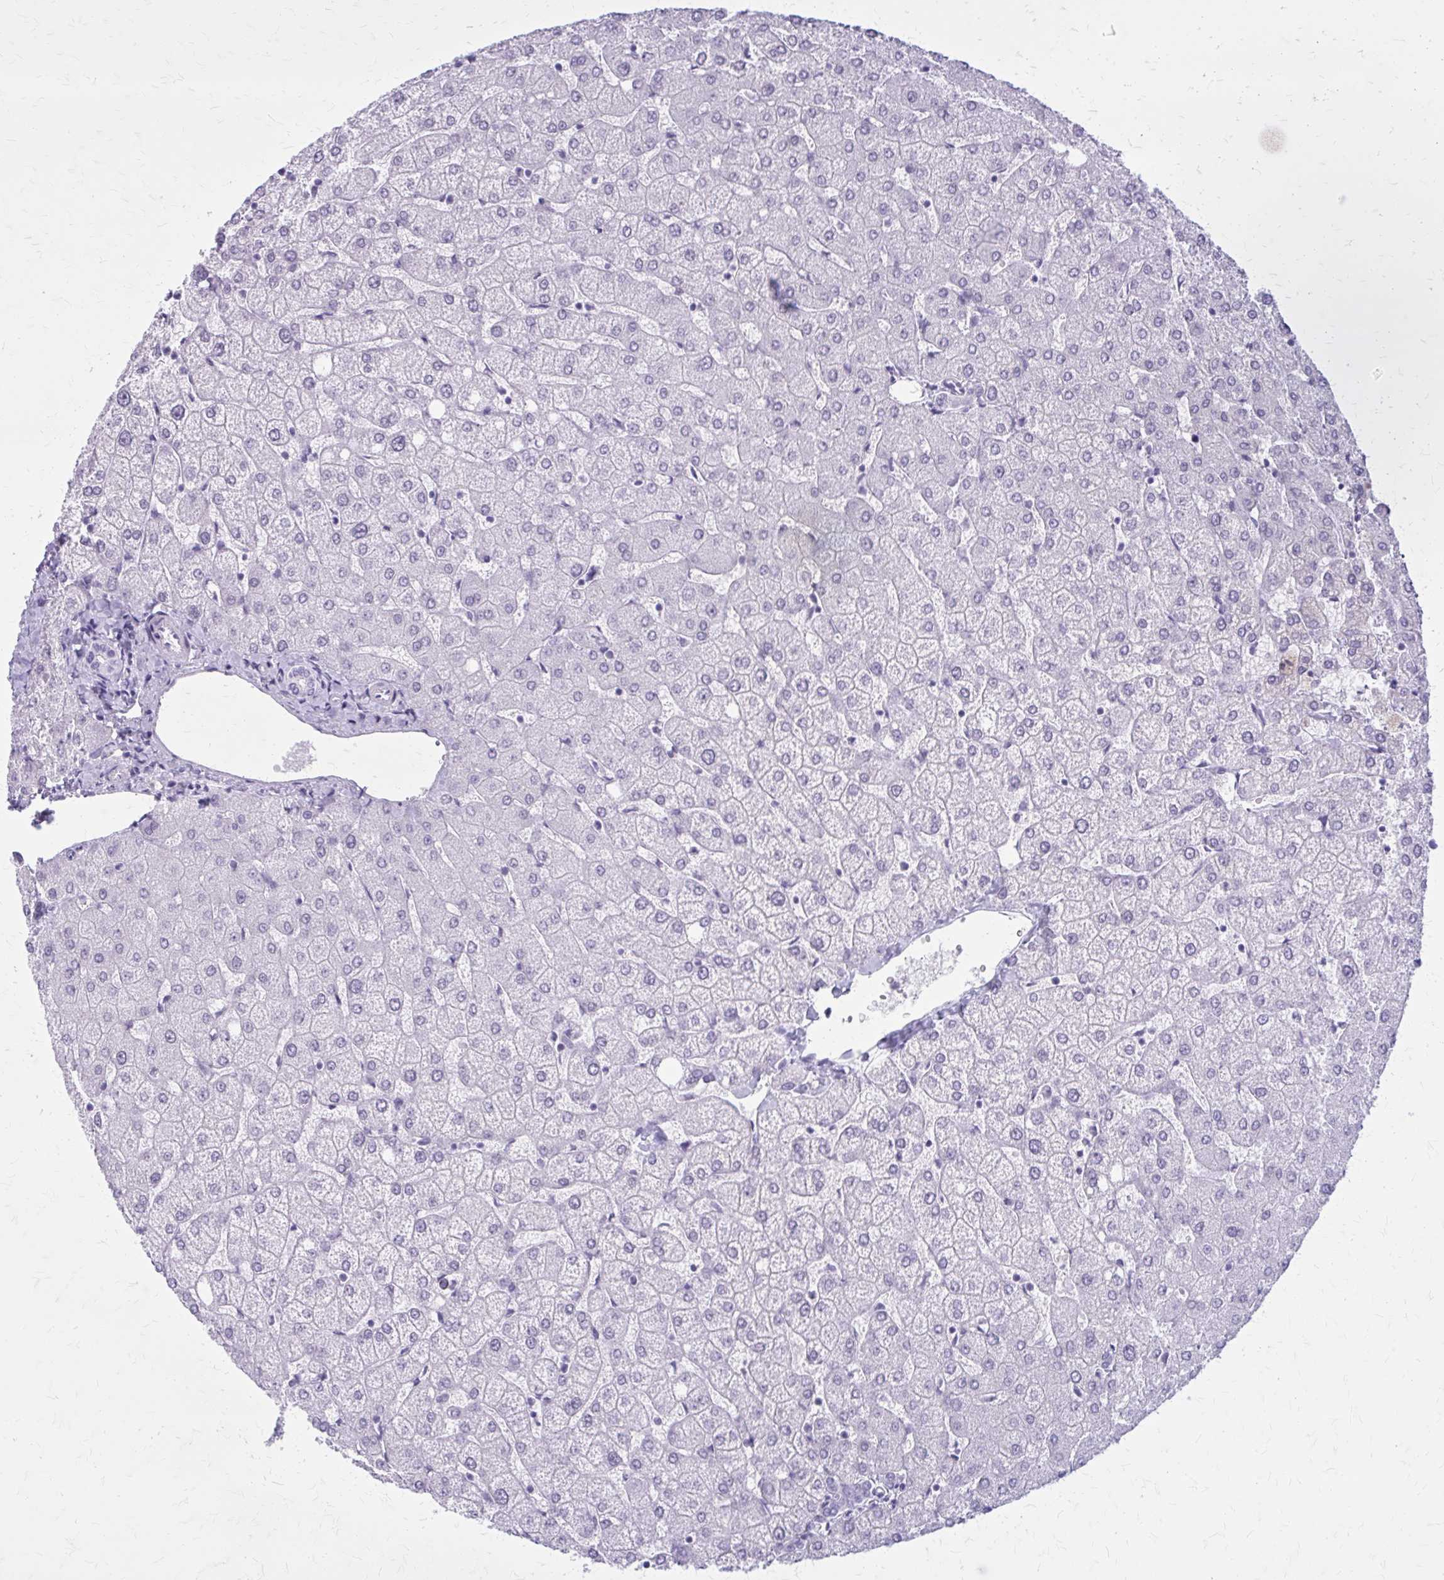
{"staining": {"intensity": "negative", "quantity": "none", "location": "none"}, "tissue": "liver", "cell_type": "Cholangiocytes", "image_type": "normal", "snomed": [{"axis": "morphology", "description": "Normal tissue, NOS"}, {"axis": "topography", "description": "Liver"}], "caption": "DAB immunohistochemical staining of normal liver demonstrates no significant expression in cholangiocytes.", "gene": "GAD1", "patient": {"sex": "female", "age": 54}}